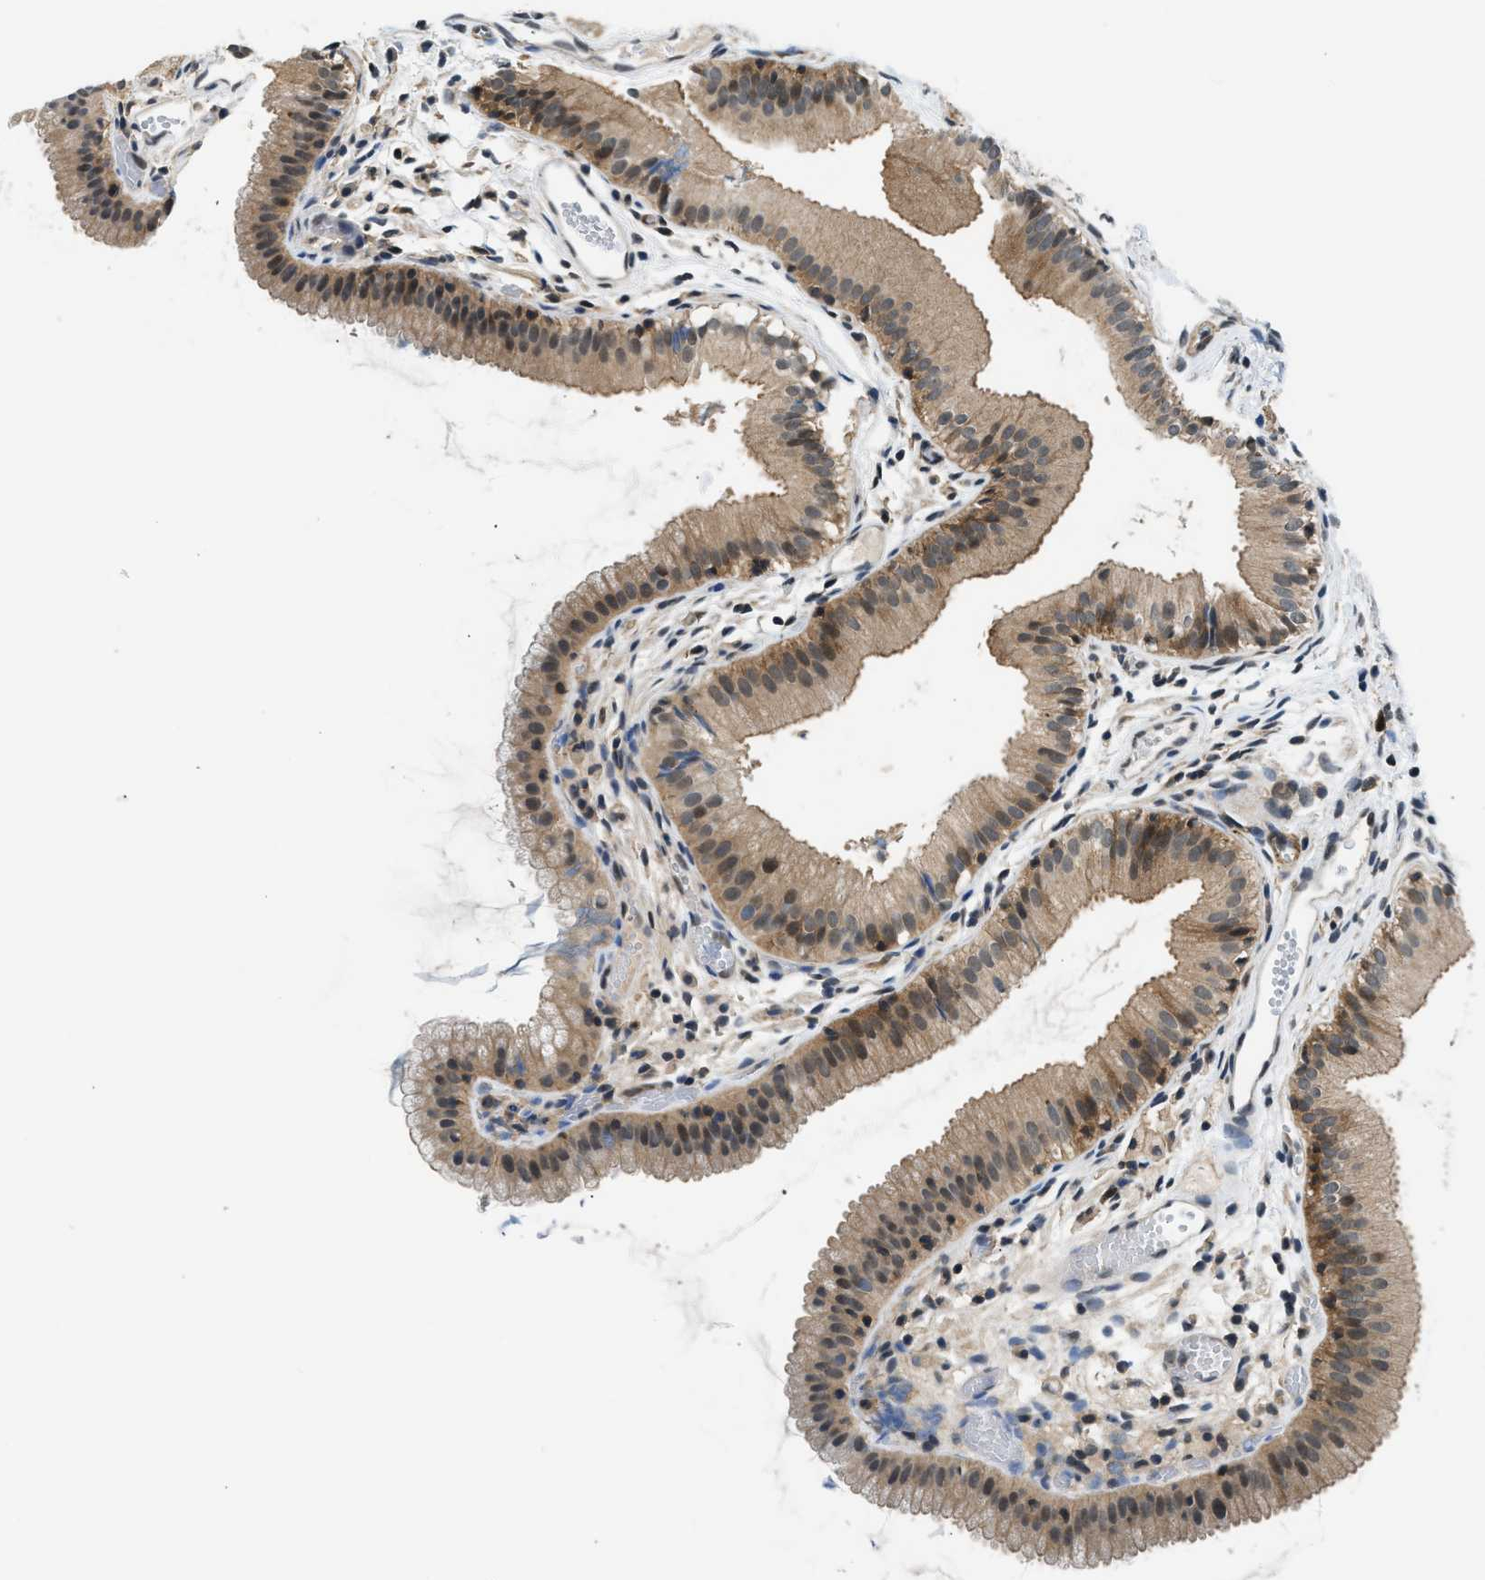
{"staining": {"intensity": "moderate", "quantity": ">75%", "location": "cytoplasmic/membranous,nuclear"}, "tissue": "gallbladder", "cell_type": "Glandular cells", "image_type": "normal", "snomed": [{"axis": "morphology", "description": "Normal tissue, NOS"}, {"axis": "topography", "description": "Gallbladder"}], "caption": "IHC (DAB) staining of benign gallbladder shows moderate cytoplasmic/membranous,nuclear protein staining in approximately >75% of glandular cells. (DAB (3,3'-diaminobenzidine) IHC, brown staining for protein, blue staining for nuclei).", "gene": "MTMR1", "patient": {"sex": "female", "age": 26}}